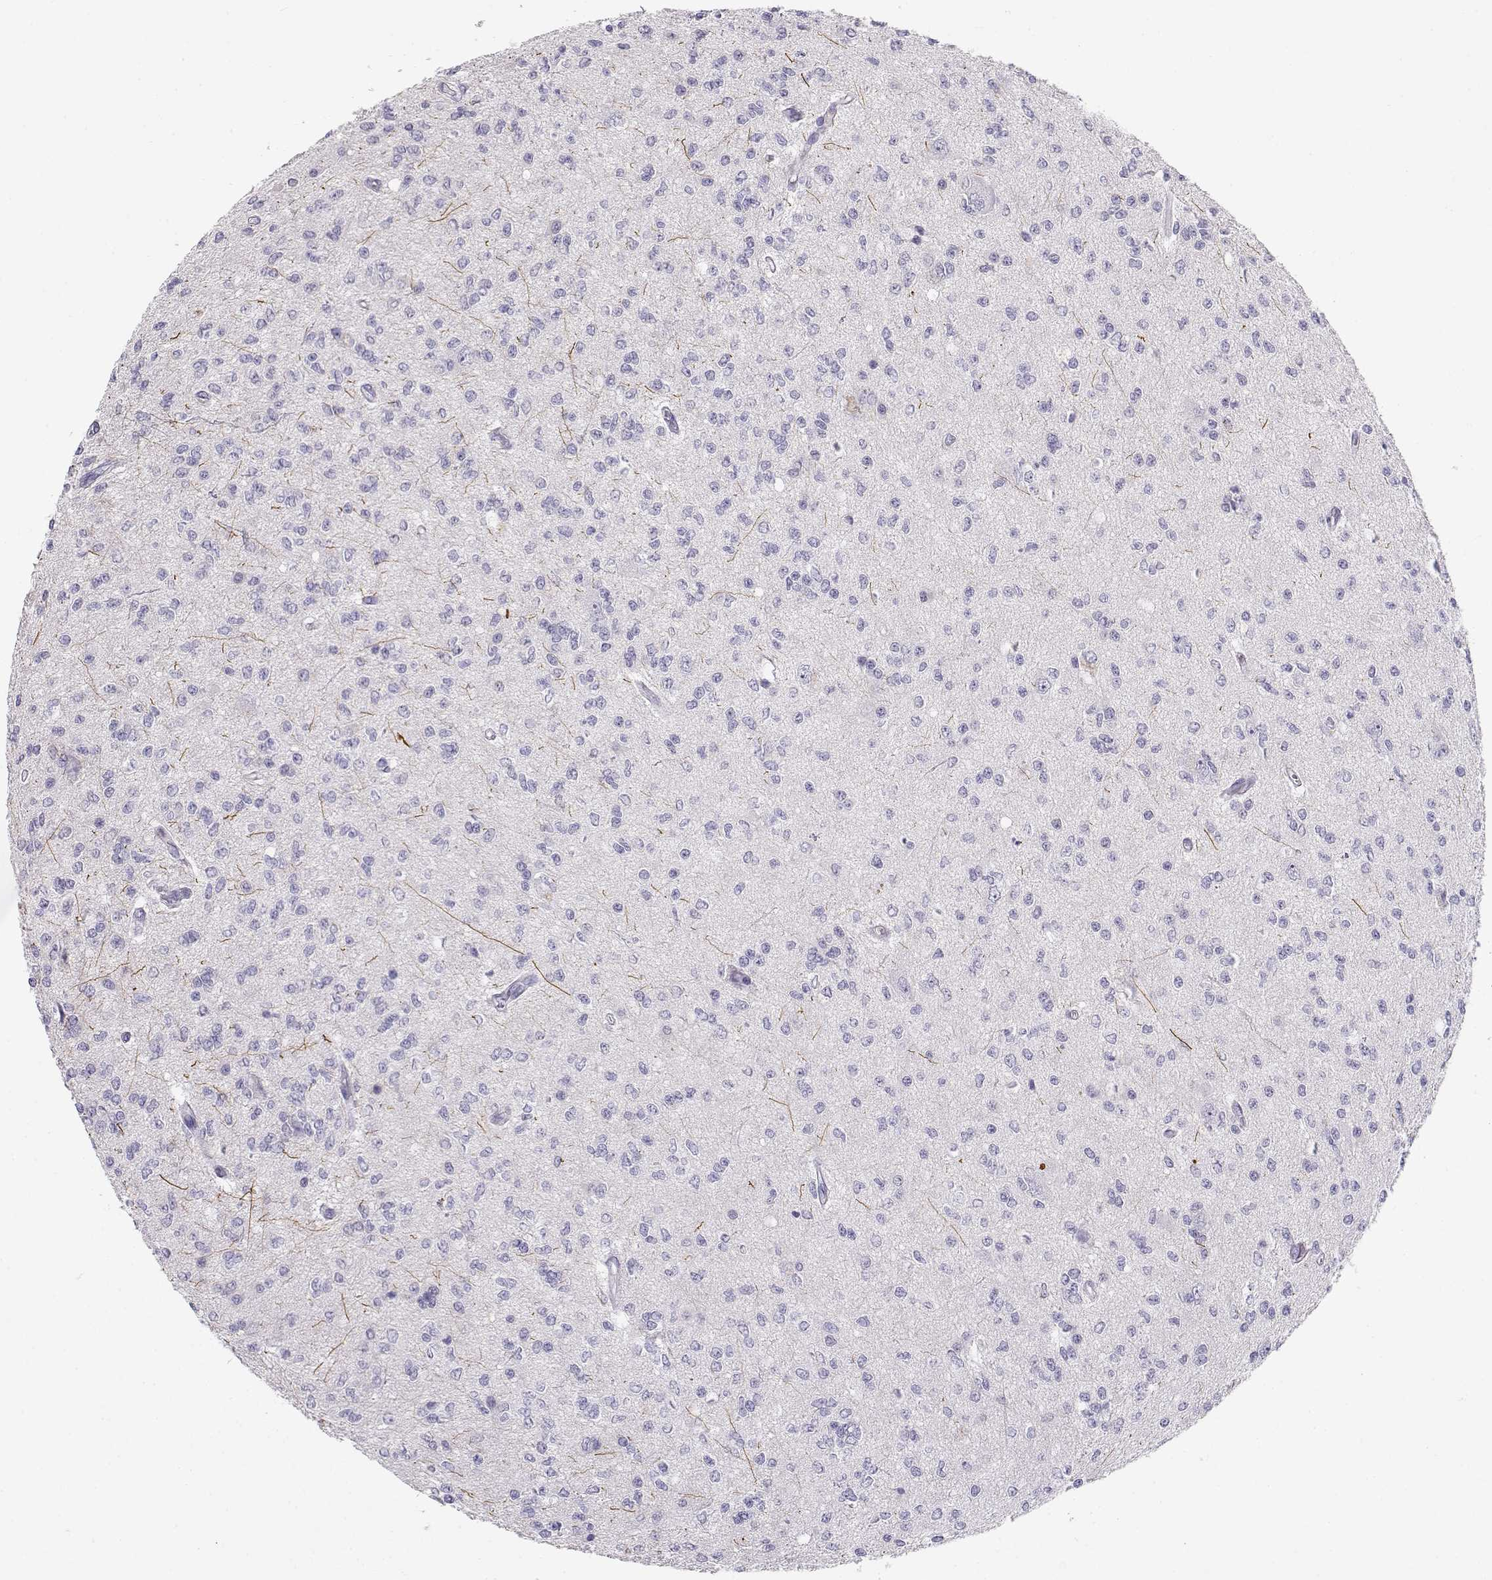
{"staining": {"intensity": "negative", "quantity": "none", "location": "none"}, "tissue": "glioma", "cell_type": "Tumor cells", "image_type": "cancer", "snomed": [{"axis": "morphology", "description": "Glioma, malignant, Low grade"}, {"axis": "topography", "description": "Brain"}], "caption": "IHC image of glioma stained for a protein (brown), which displays no staining in tumor cells. Nuclei are stained in blue.", "gene": "OPN5", "patient": {"sex": "male", "age": 67}}